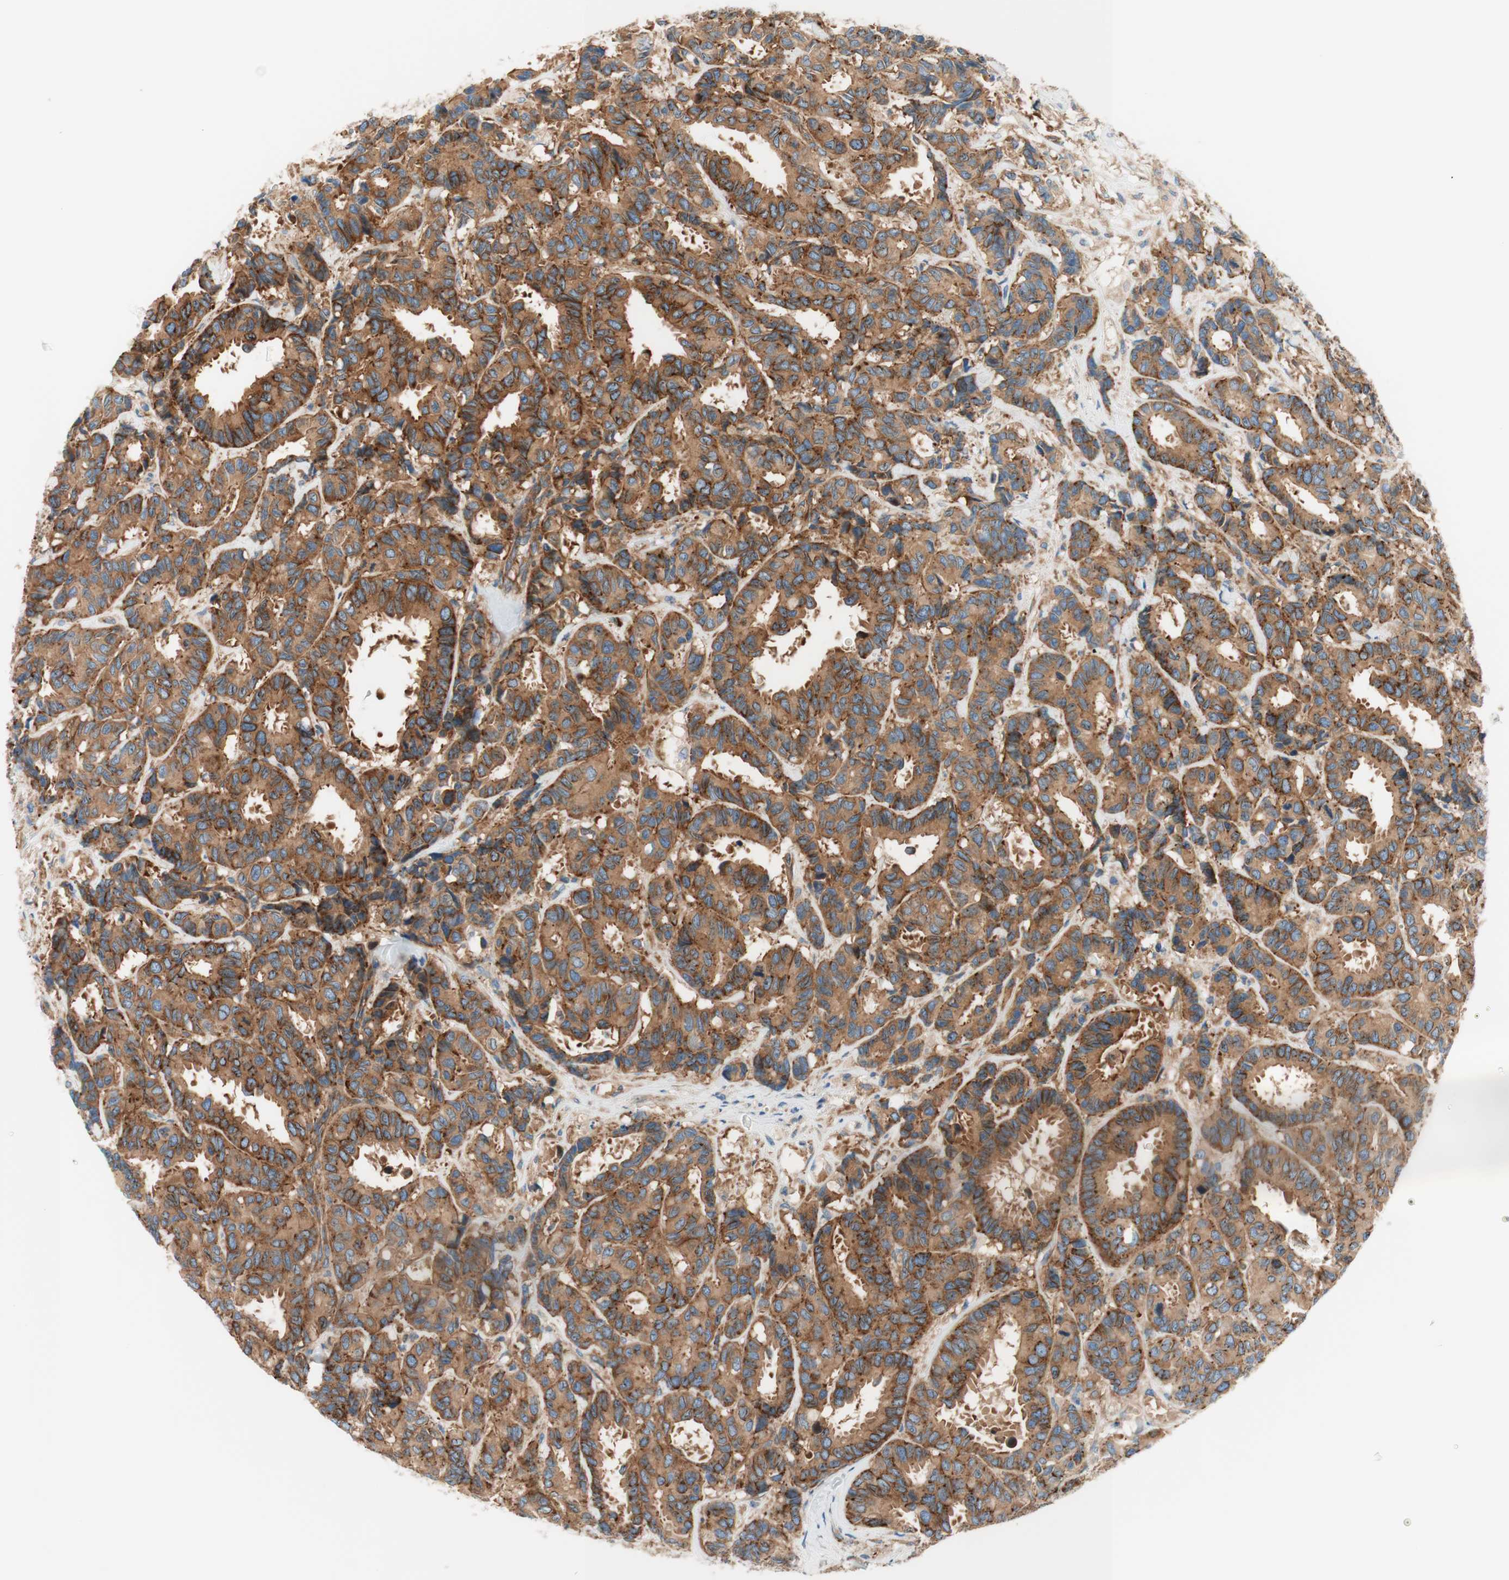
{"staining": {"intensity": "strong", "quantity": ">75%", "location": "cytoplasmic/membranous"}, "tissue": "breast cancer", "cell_type": "Tumor cells", "image_type": "cancer", "snomed": [{"axis": "morphology", "description": "Duct carcinoma"}, {"axis": "topography", "description": "Breast"}], "caption": "Immunohistochemical staining of human breast infiltrating ductal carcinoma reveals high levels of strong cytoplasmic/membranous staining in about >75% of tumor cells. (Brightfield microscopy of DAB IHC at high magnification).", "gene": "VPS26A", "patient": {"sex": "female", "age": 87}}